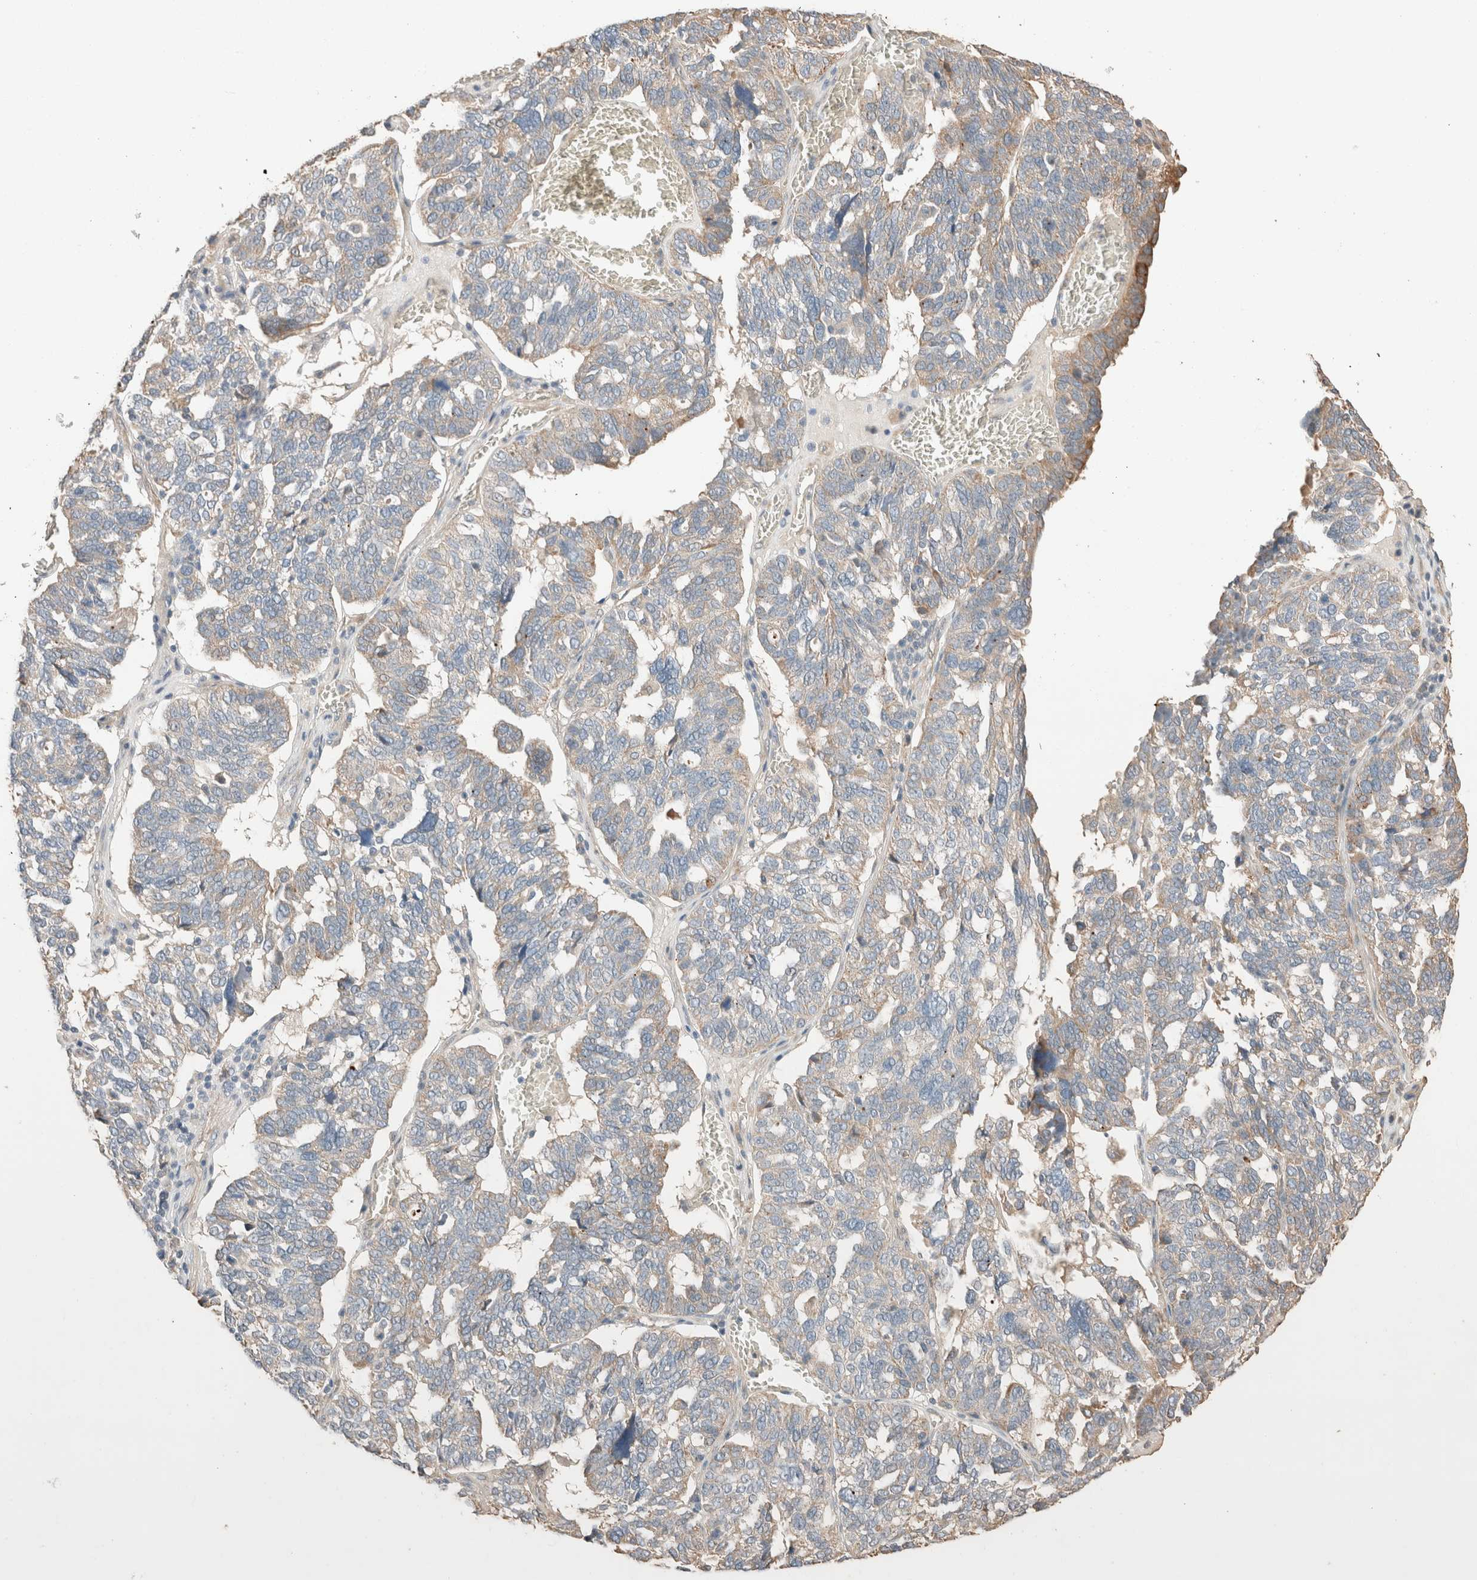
{"staining": {"intensity": "weak", "quantity": "25%-75%", "location": "cytoplasmic/membranous"}, "tissue": "ovarian cancer", "cell_type": "Tumor cells", "image_type": "cancer", "snomed": [{"axis": "morphology", "description": "Cystadenocarcinoma, serous, NOS"}, {"axis": "topography", "description": "Ovary"}], "caption": "Serous cystadenocarcinoma (ovarian) stained with DAB immunohistochemistry shows low levels of weak cytoplasmic/membranous expression in about 25%-75% of tumor cells. (Brightfield microscopy of DAB IHC at high magnification).", "gene": "TUBD1", "patient": {"sex": "female", "age": 59}}